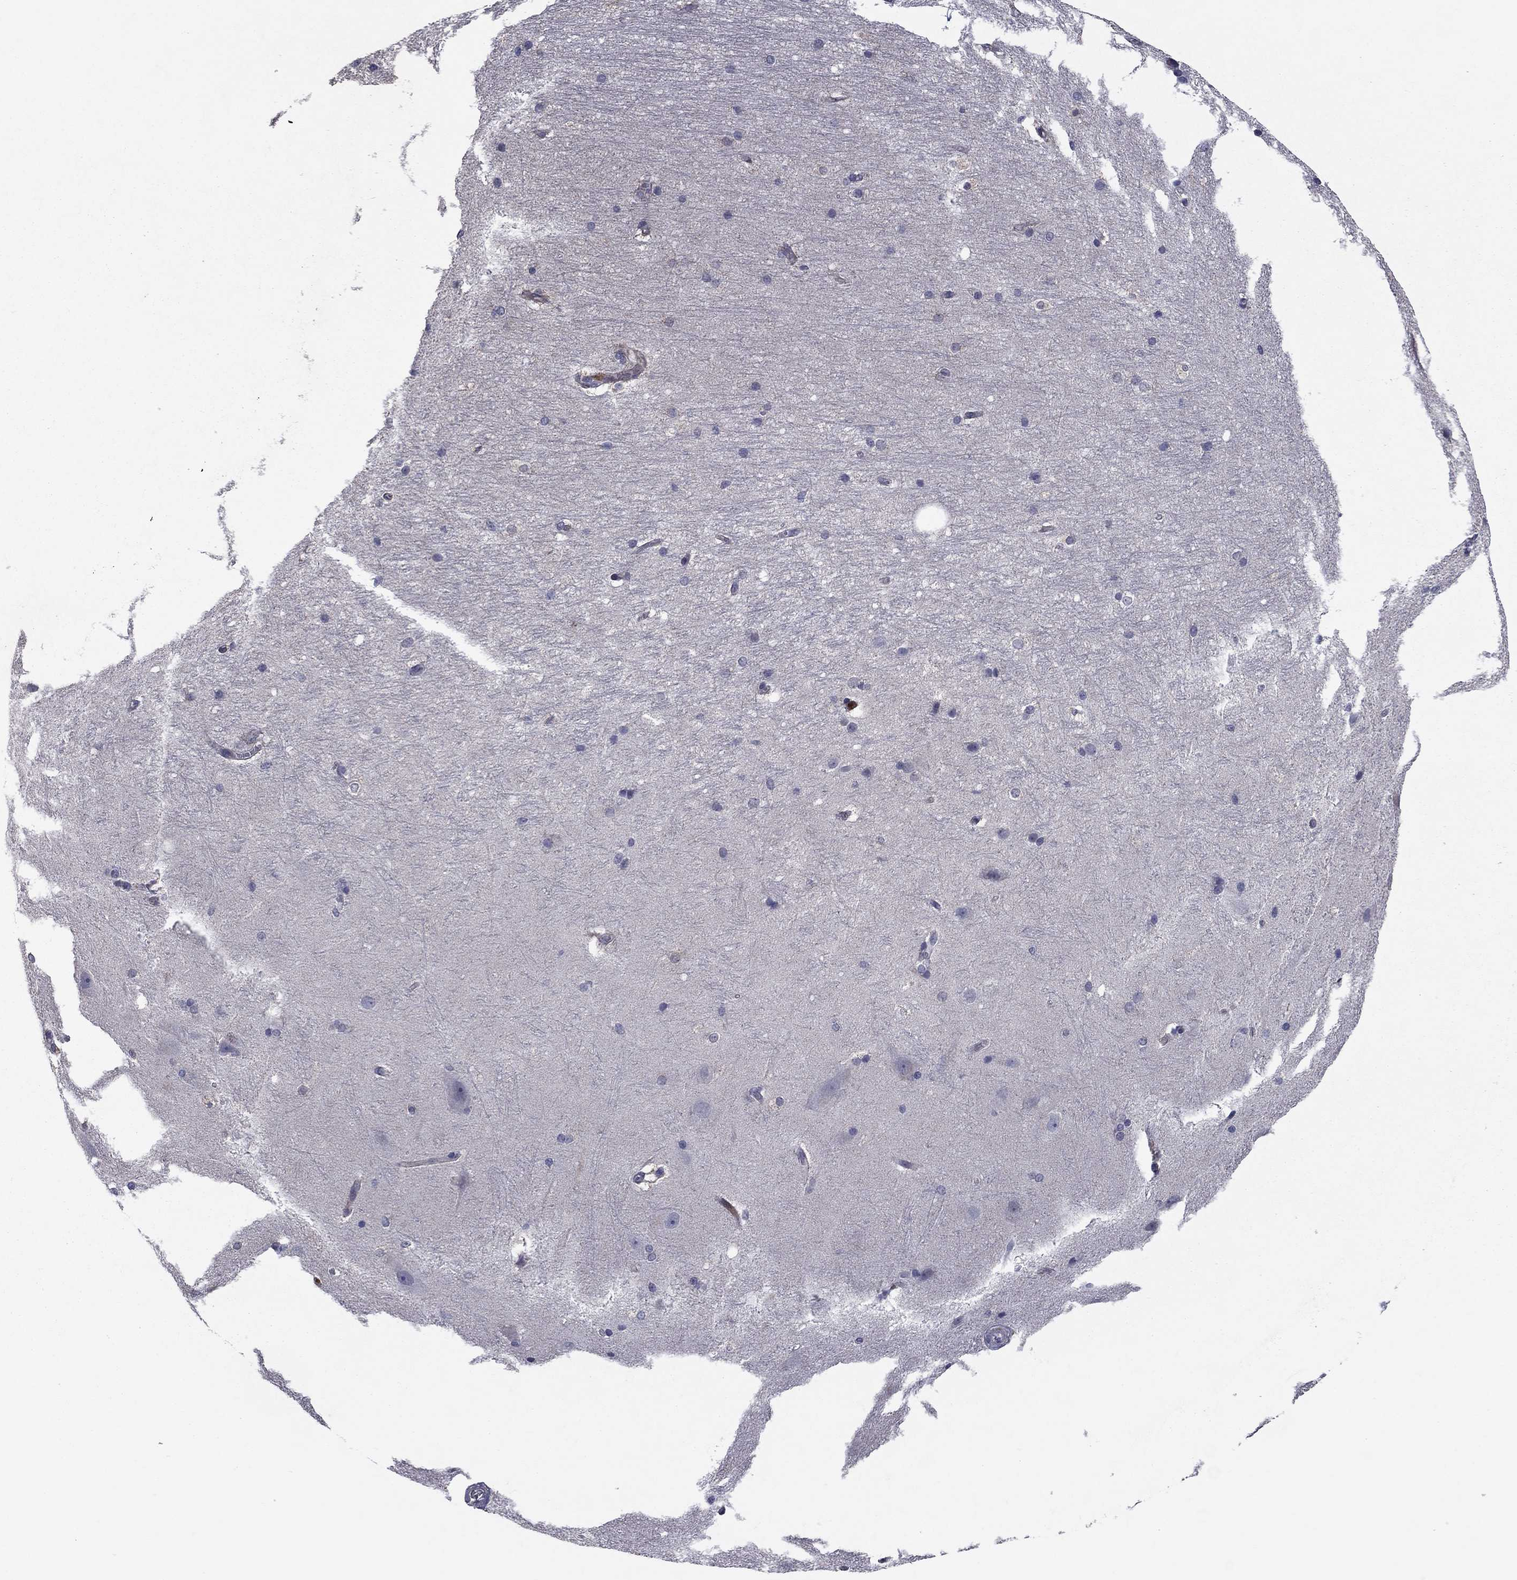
{"staining": {"intensity": "negative", "quantity": "none", "location": "none"}, "tissue": "hippocampus", "cell_type": "Glial cells", "image_type": "normal", "snomed": [{"axis": "morphology", "description": "Normal tissue, NOS"}, {"axis": "topography", "description": "Cerebral cortex"}, {"axis": "topography", "description": "Hippocampus"}], "caption": "Glial cells show no significant positivity in normal hippocampus.", "gene": "MSRB1", "patient": {"sex": "female", "age": 19}}